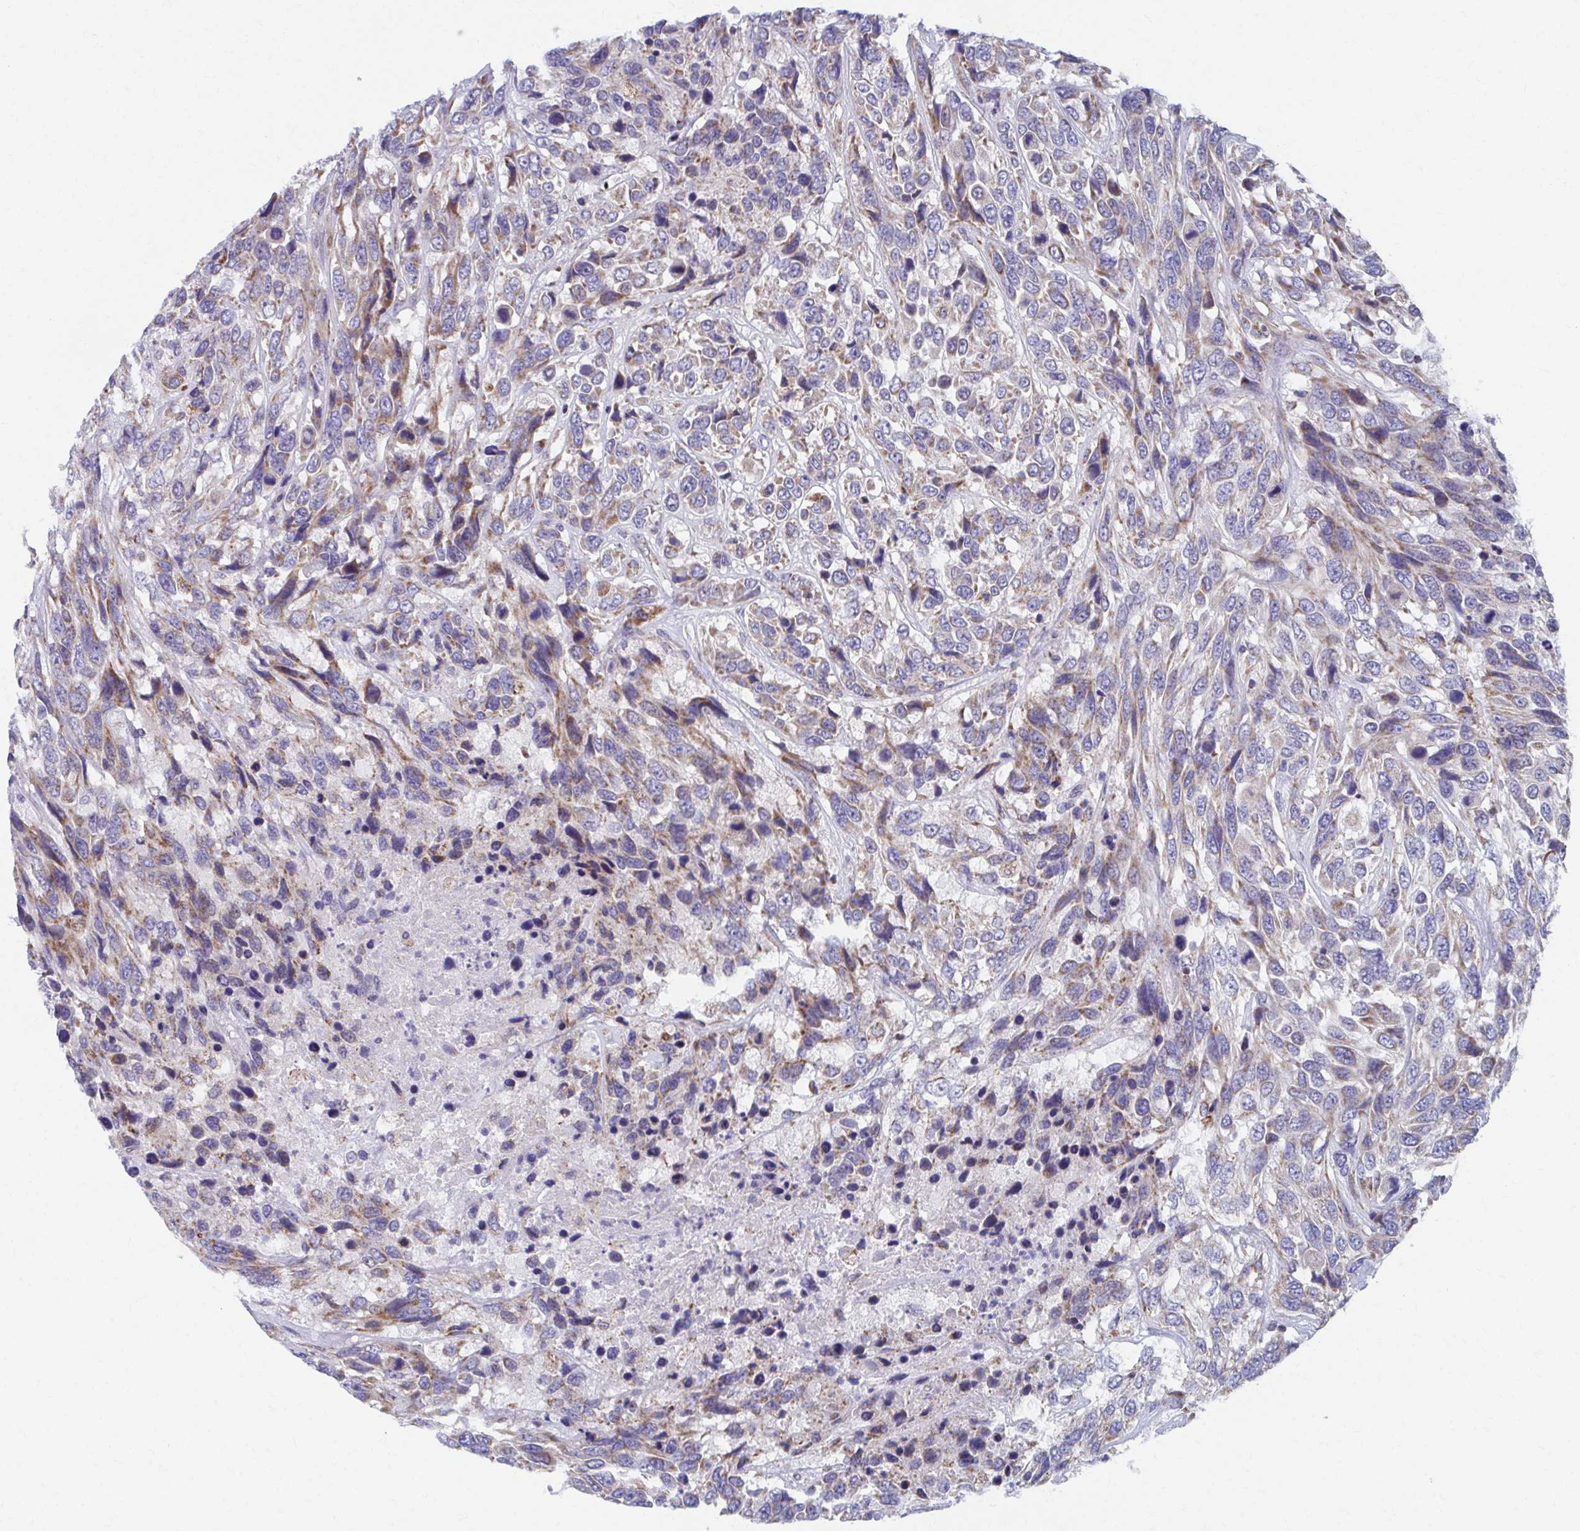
{"staining": {"intensity": "moderate", "quantity": "25%-75%", "location": "cytoplasmic/membranous"}, "tissue": "urothelial cancer", "cell_type": "Tumor cells", "image_type": "cancer", "snomed": [{"axis": "morphology", "description": "Urothelial carcinoma, High grade"}, {"axis": "topography", "description": "Urinary bladder"}], "caption": "Immunohistochemical staining of urothelial cancer demonstrates medium levels of moderate cytoplasmic/membranous protein positivity in about 25%-75% of tumor cells.", "gene": "RCC1L", "patient": {"sex": "female", "age": 70}}